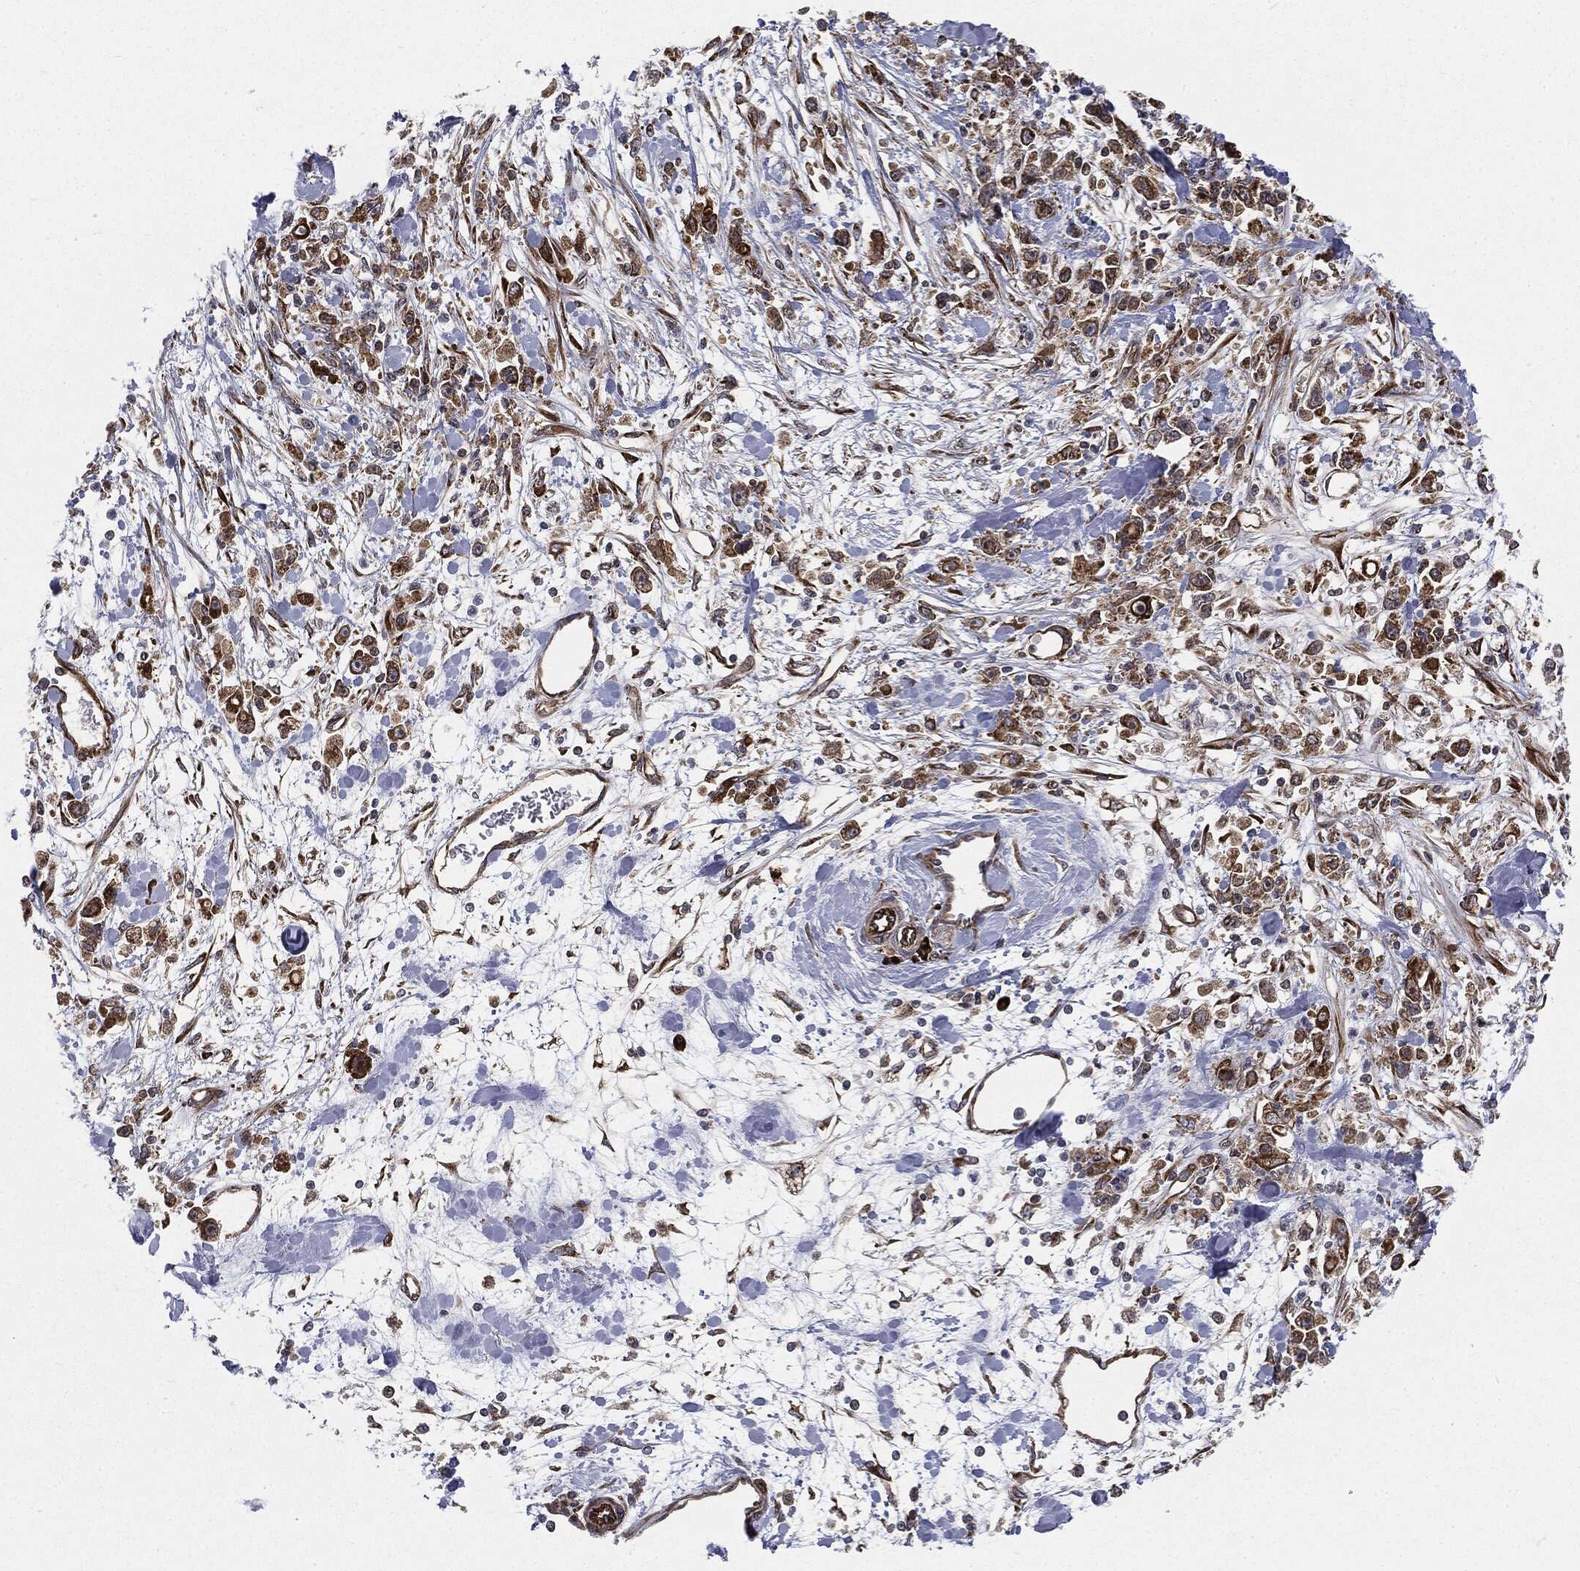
{"staining": {"intensity": "moderate", "quantity": ">75%", "location": "cytoplasmic/membranous"}, "tissue": "stomach cancer", "cell_type": "Tumor cells", "image_type": "cancer", "snomed": [{"axis": "morphology", "description": "Adenocarcinoma, NOS"}, {"axis": "topography", "description": "Stomach"}], "caption": "DAB immunohistochemical staining of human stomach adenocarcinoma shows moderate cytoplasmic/membranous protein staining in approximately >75% of tumor cells.", "gene": "CYLD", "patient": {"sex": "female", "age": 59}}